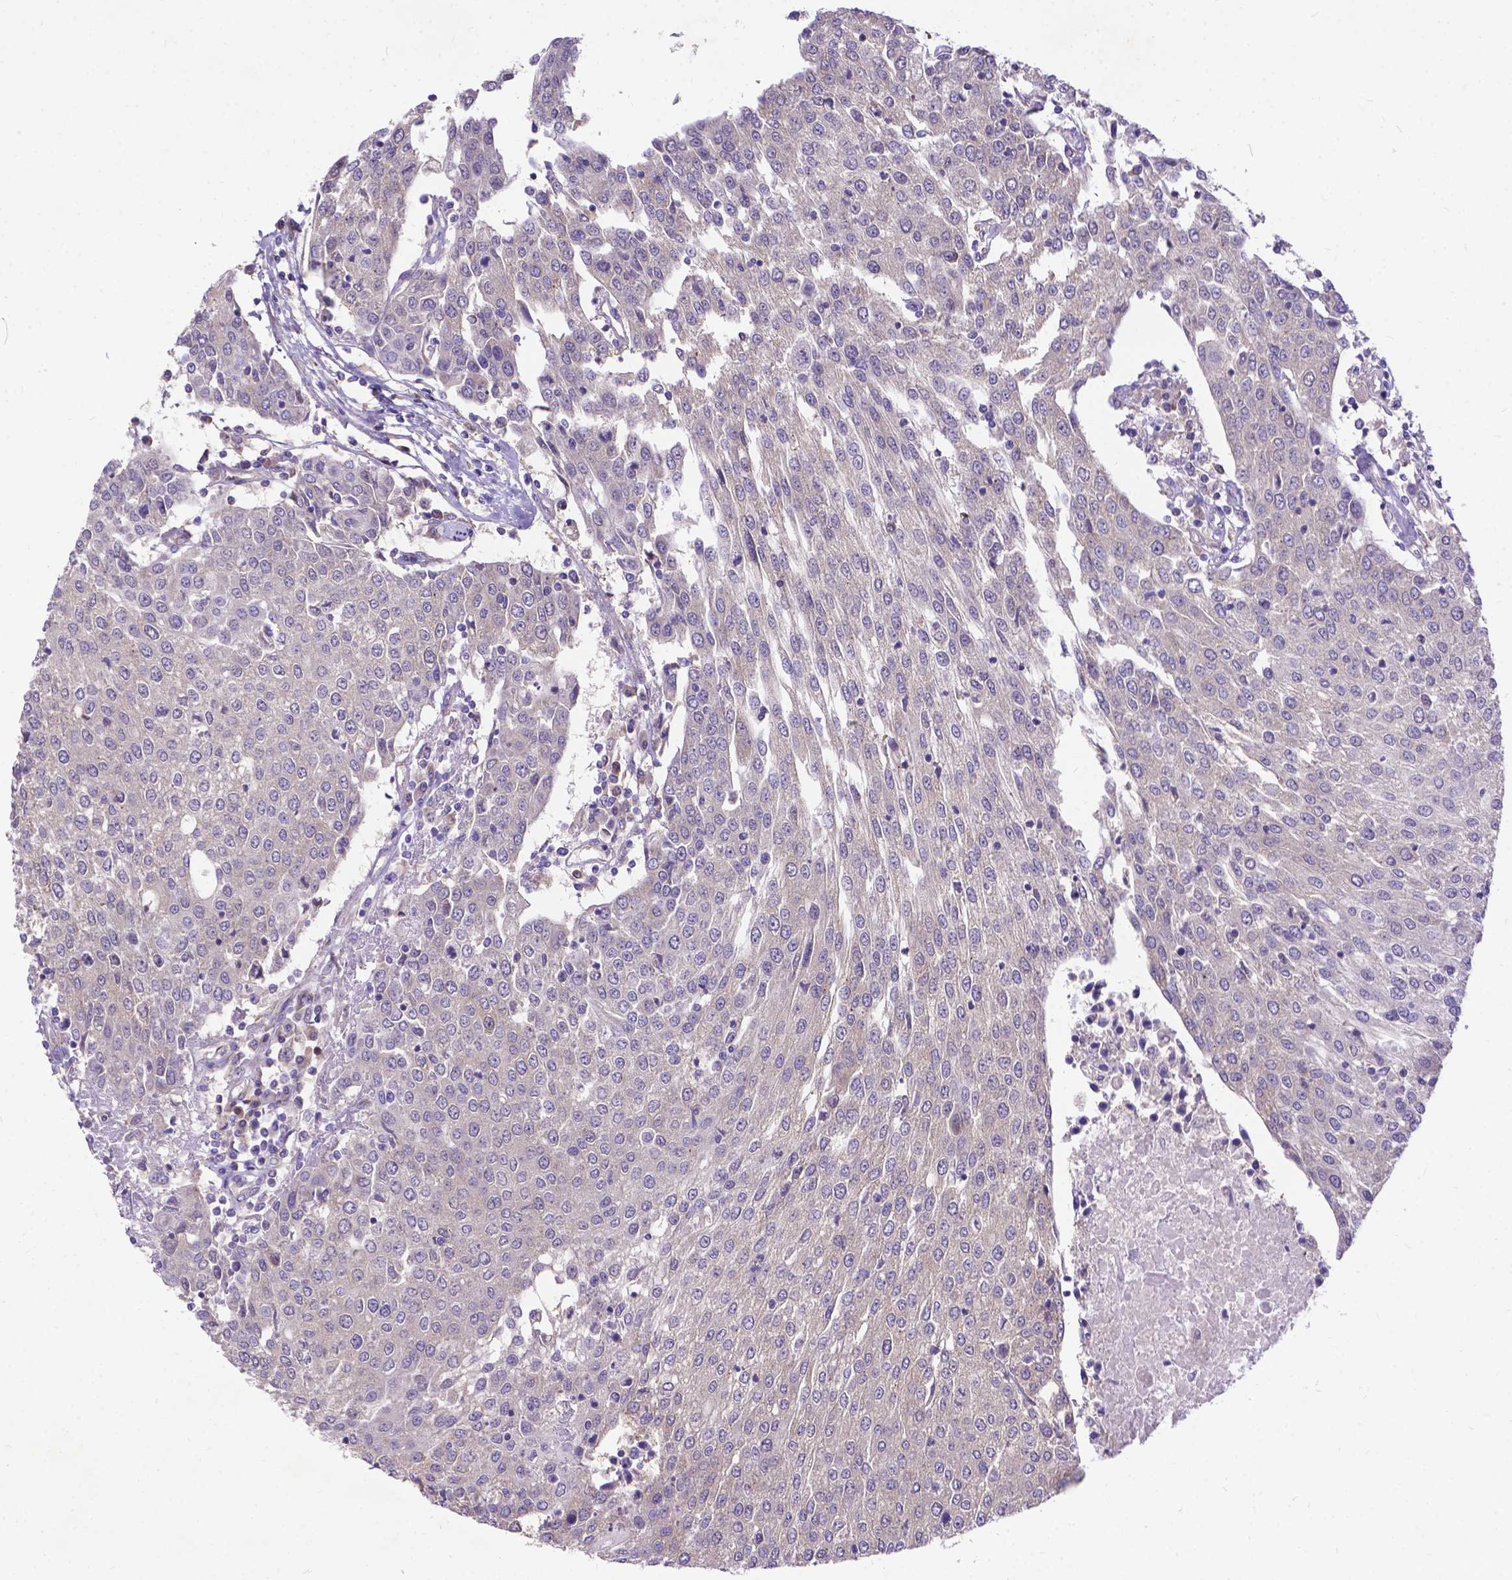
{"staining": {"intensity": "negative", "quantity": "none", "location": "none"}, "tissue": "urothelial cancer", "cell_type": "Tumor cells", "image_type": "cancer", "snomed": [{"axis": "morphology", "description": "Urothelial carcinoma, High grade"}, {"axis": "topography", "description": "Urinary bladder"}], "caption": "High power microscopy histopathology image of an immunohistochemistry micrograph of urothelial carcinoma (high-grade), revealing no significant positivity in tumor cells.", "gene": "DENND6A", "patient": {"sex": "female", "age": 85}}